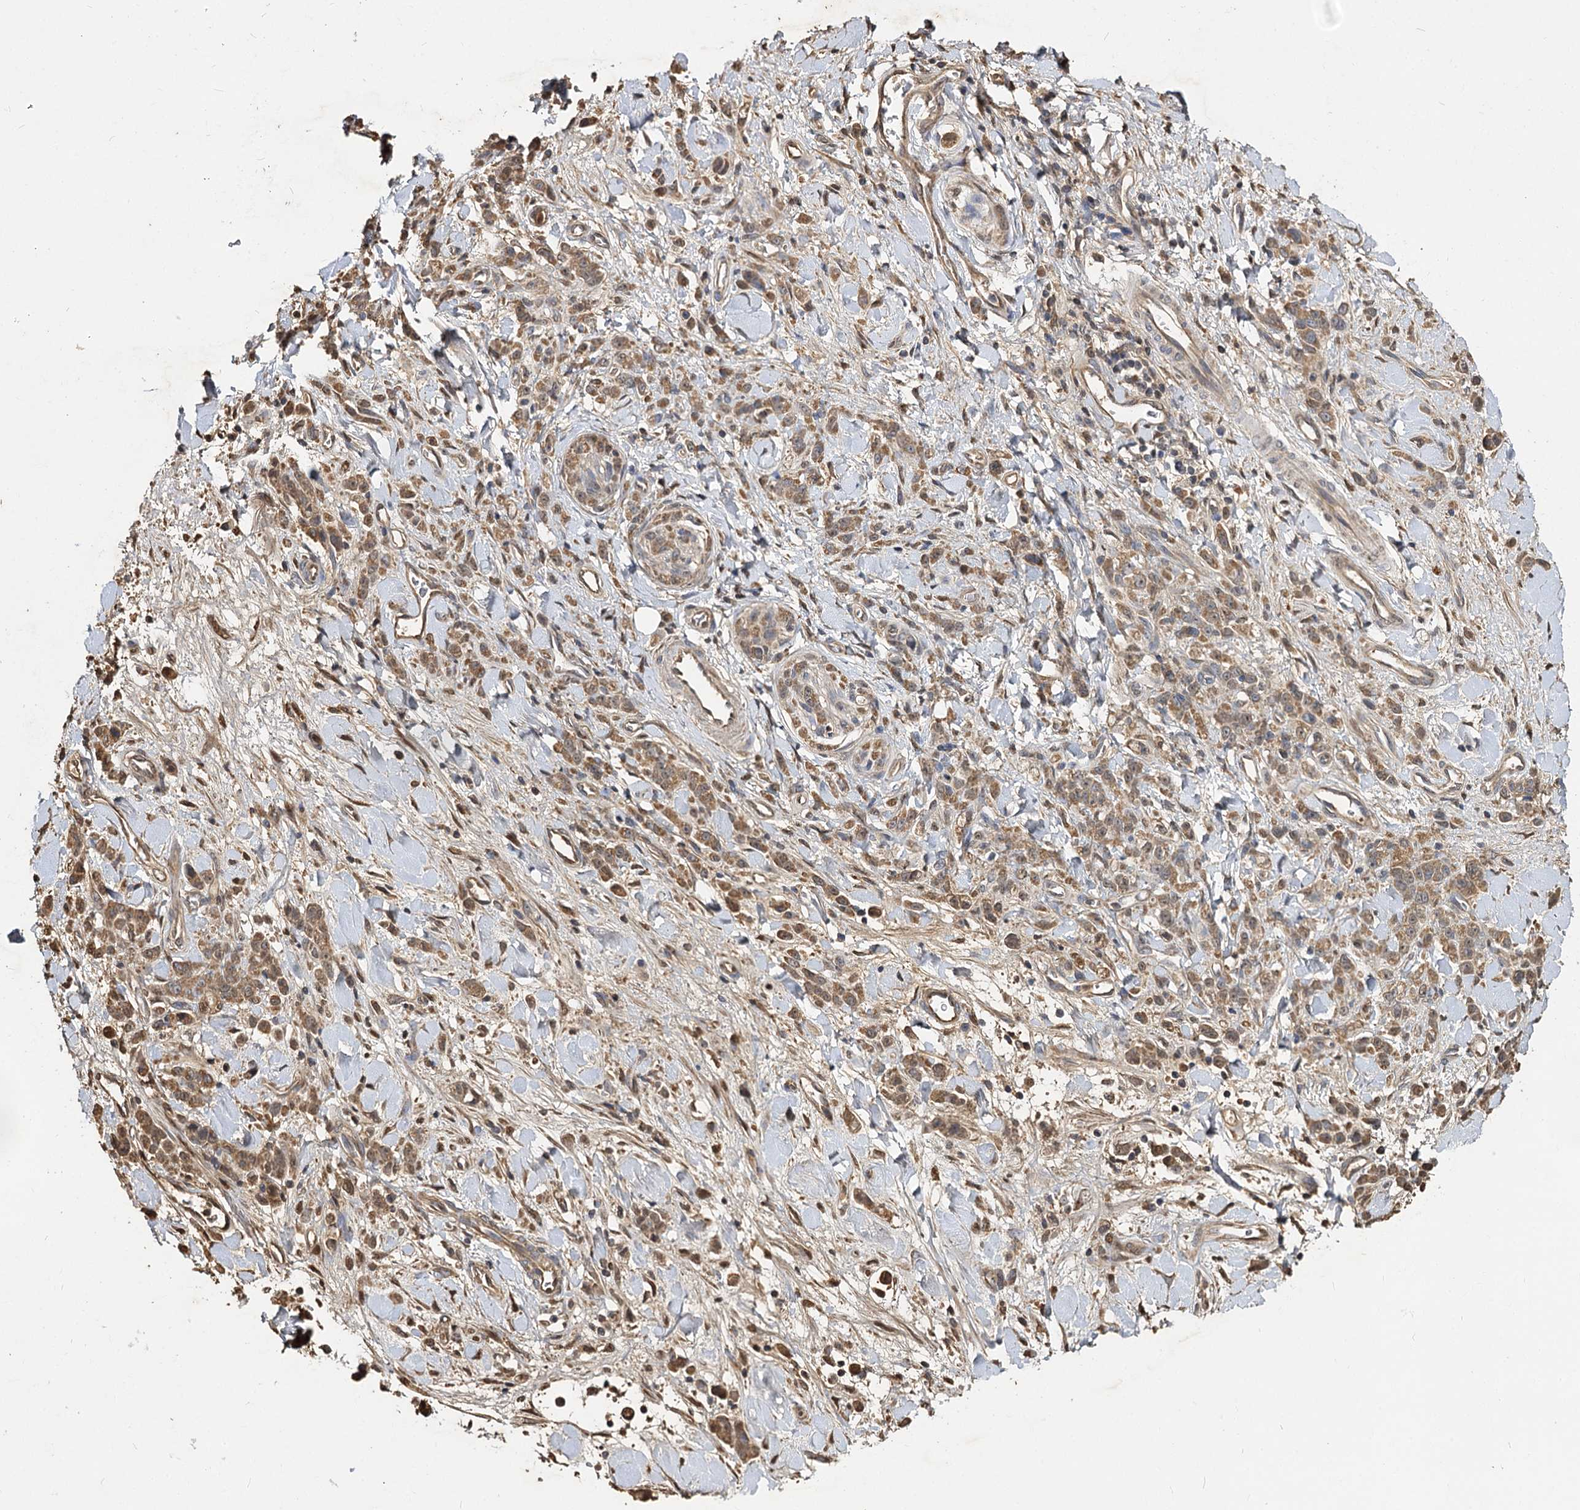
{"staining": {"intensity": "moderate", "quantity": ">75%", "location": "cytoplasmic/membranous"}, "tissue": "stomach cancer", "cell_type": "Tumor cells", "image_type": "cancer", "snomed": [{"axis": "morphology", "description": "Normal tissue, NOS"}, {"axis": "morphology", "description": "Adenocarcinoma, NOS"}, {"axis": "topography", "description": "Stomach"}], "caption": "Immunohistochemistry (IHC) of adenocarcinoma (stomach) demonstrates medium levels of moderate cytoplasmic/membranous staining in about >75% of tumor cells.", "gene": "ARL13A", "patient": {"sex": "male", "age": 82}}